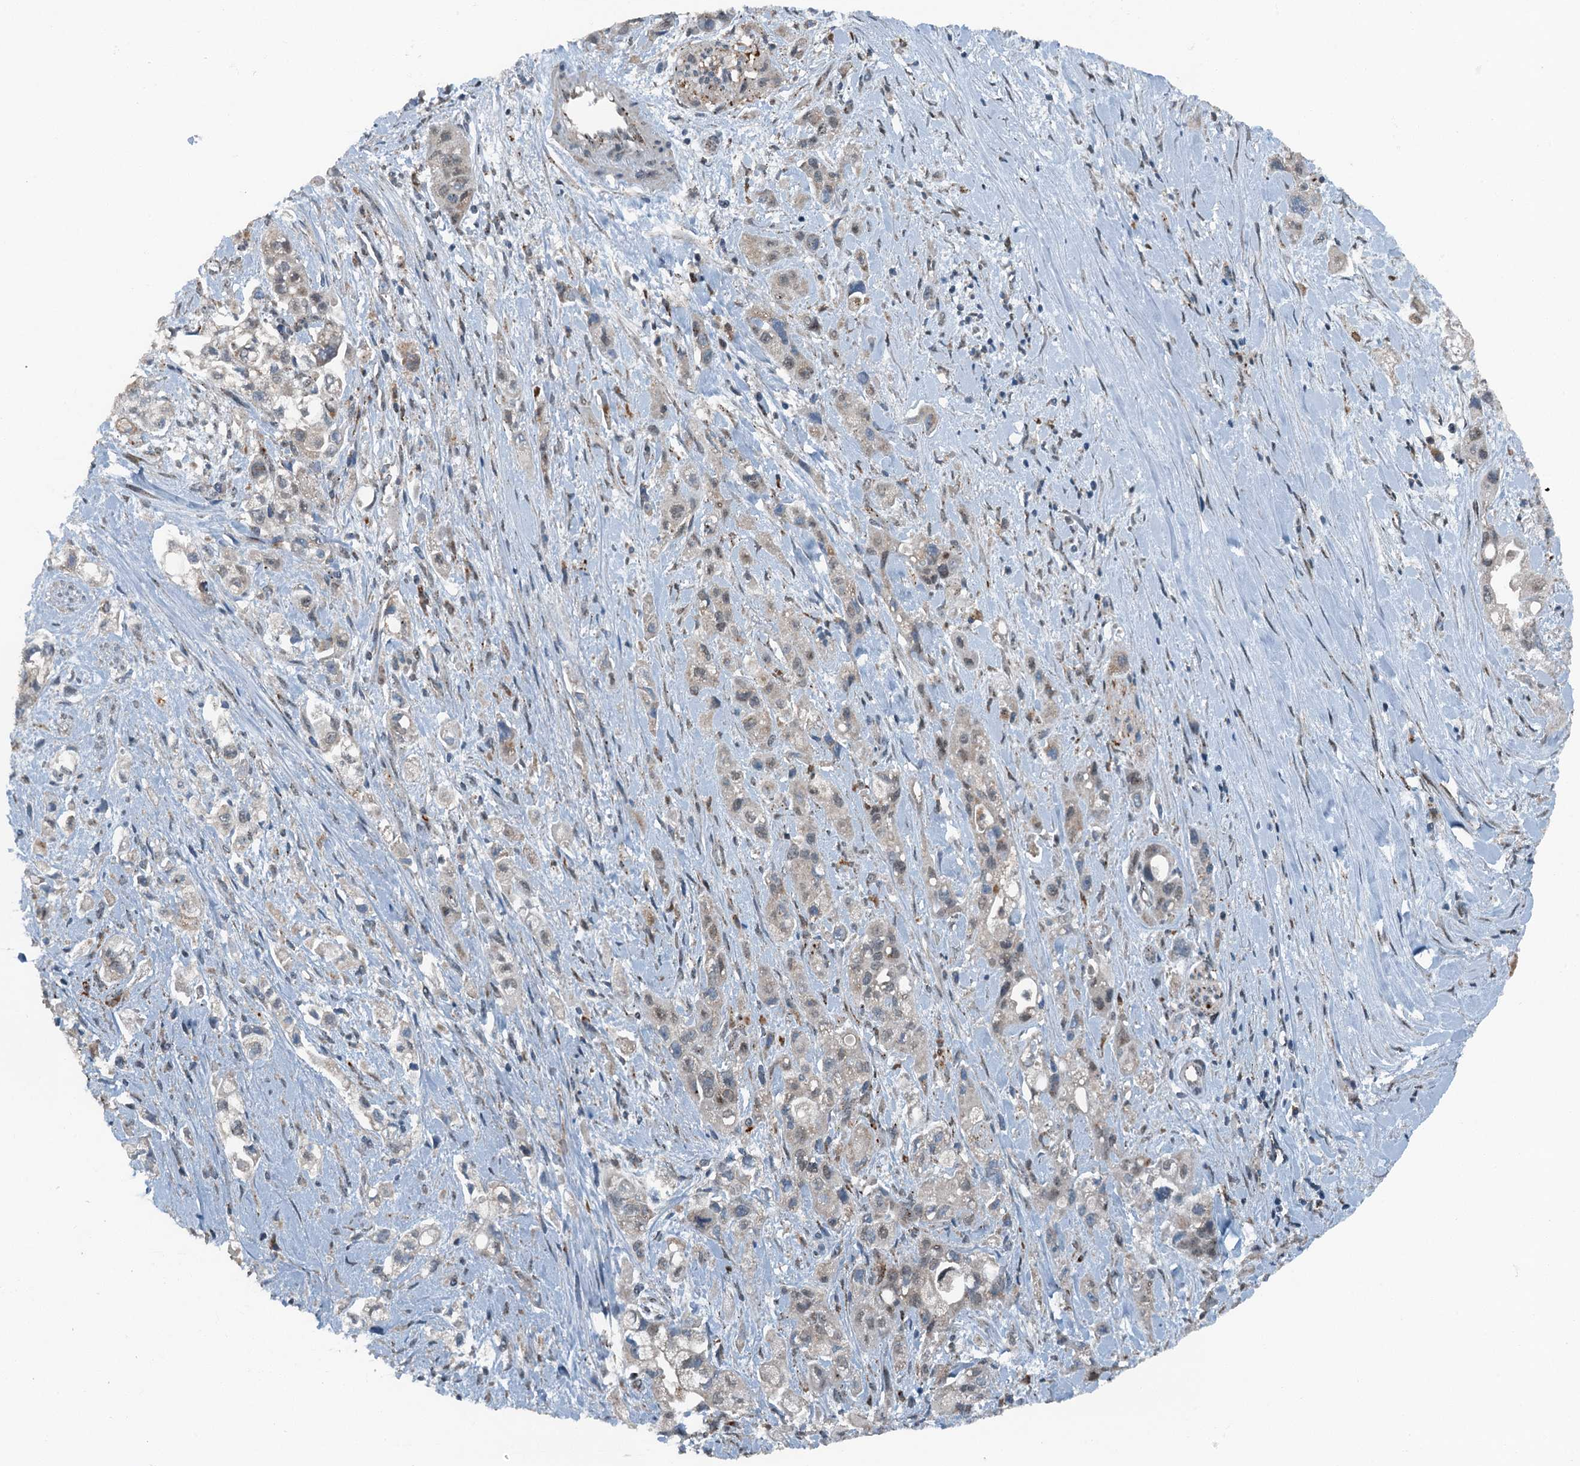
{"staining": {"intensity": "weak", "quantity": "<25%", "location": "cytoplasmic/membranous"}, "tissue": "pancreatic cancer", "cell_type": "Tumor cells", "image_type": "cancer", "snomed": [{"axis": "morphology", "description": "Adenocarcinoma, NOS"}, {"axis": "topography", "description": "Pancreas"}], "caption": "A photomicrograph of adenocarcinoma (pancreatic) stained for a protein displays no brown staining in tumor cells. The staining was performed using DAB (3,3'-diaminobenzidine) to visualize the protein expression in brown, while the nuclei were stained in blue with hematoxylin (Magnification: 20x).", "gene": "BMERB1", "patient": {"sex": "female", "age": 66}}